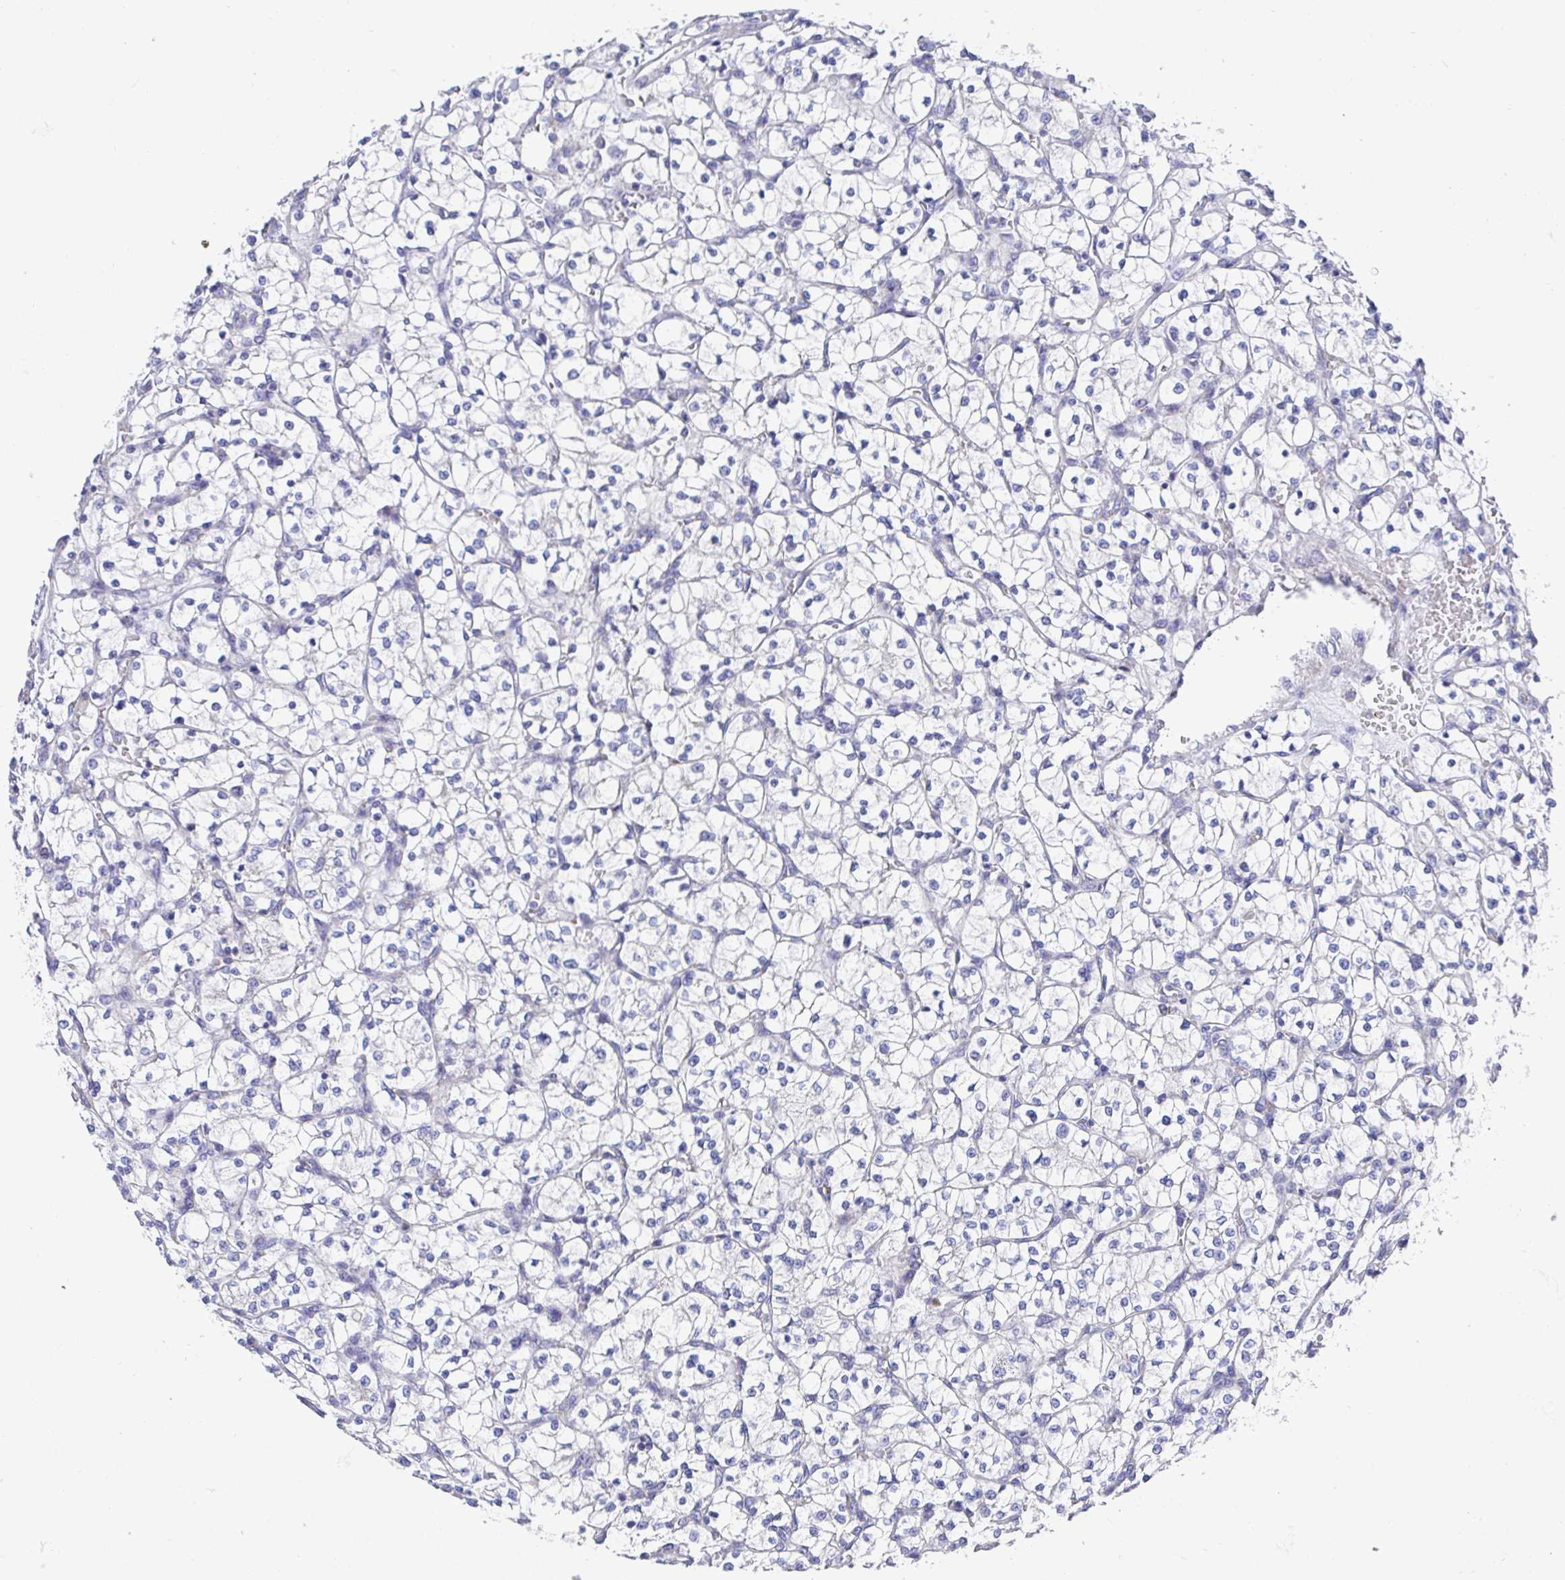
{"staining": {"intensity": "negative", "quantity": "none", "location": "none"}, "tissue": "renal cancer", "cell_type": "Tumor cells", "image_type": "cancer", "snomed": [{"axis": "morphology", "description": "Adenocarcinoma, NOS"}, {"axis": "topography", "description": "Kidney"}], "caption": "Tumor cells are negative for brown protein staining in renal adenocarcinoma.", "gene": "GOLGA1", "patient": {"sex": "female", "age": 64}}